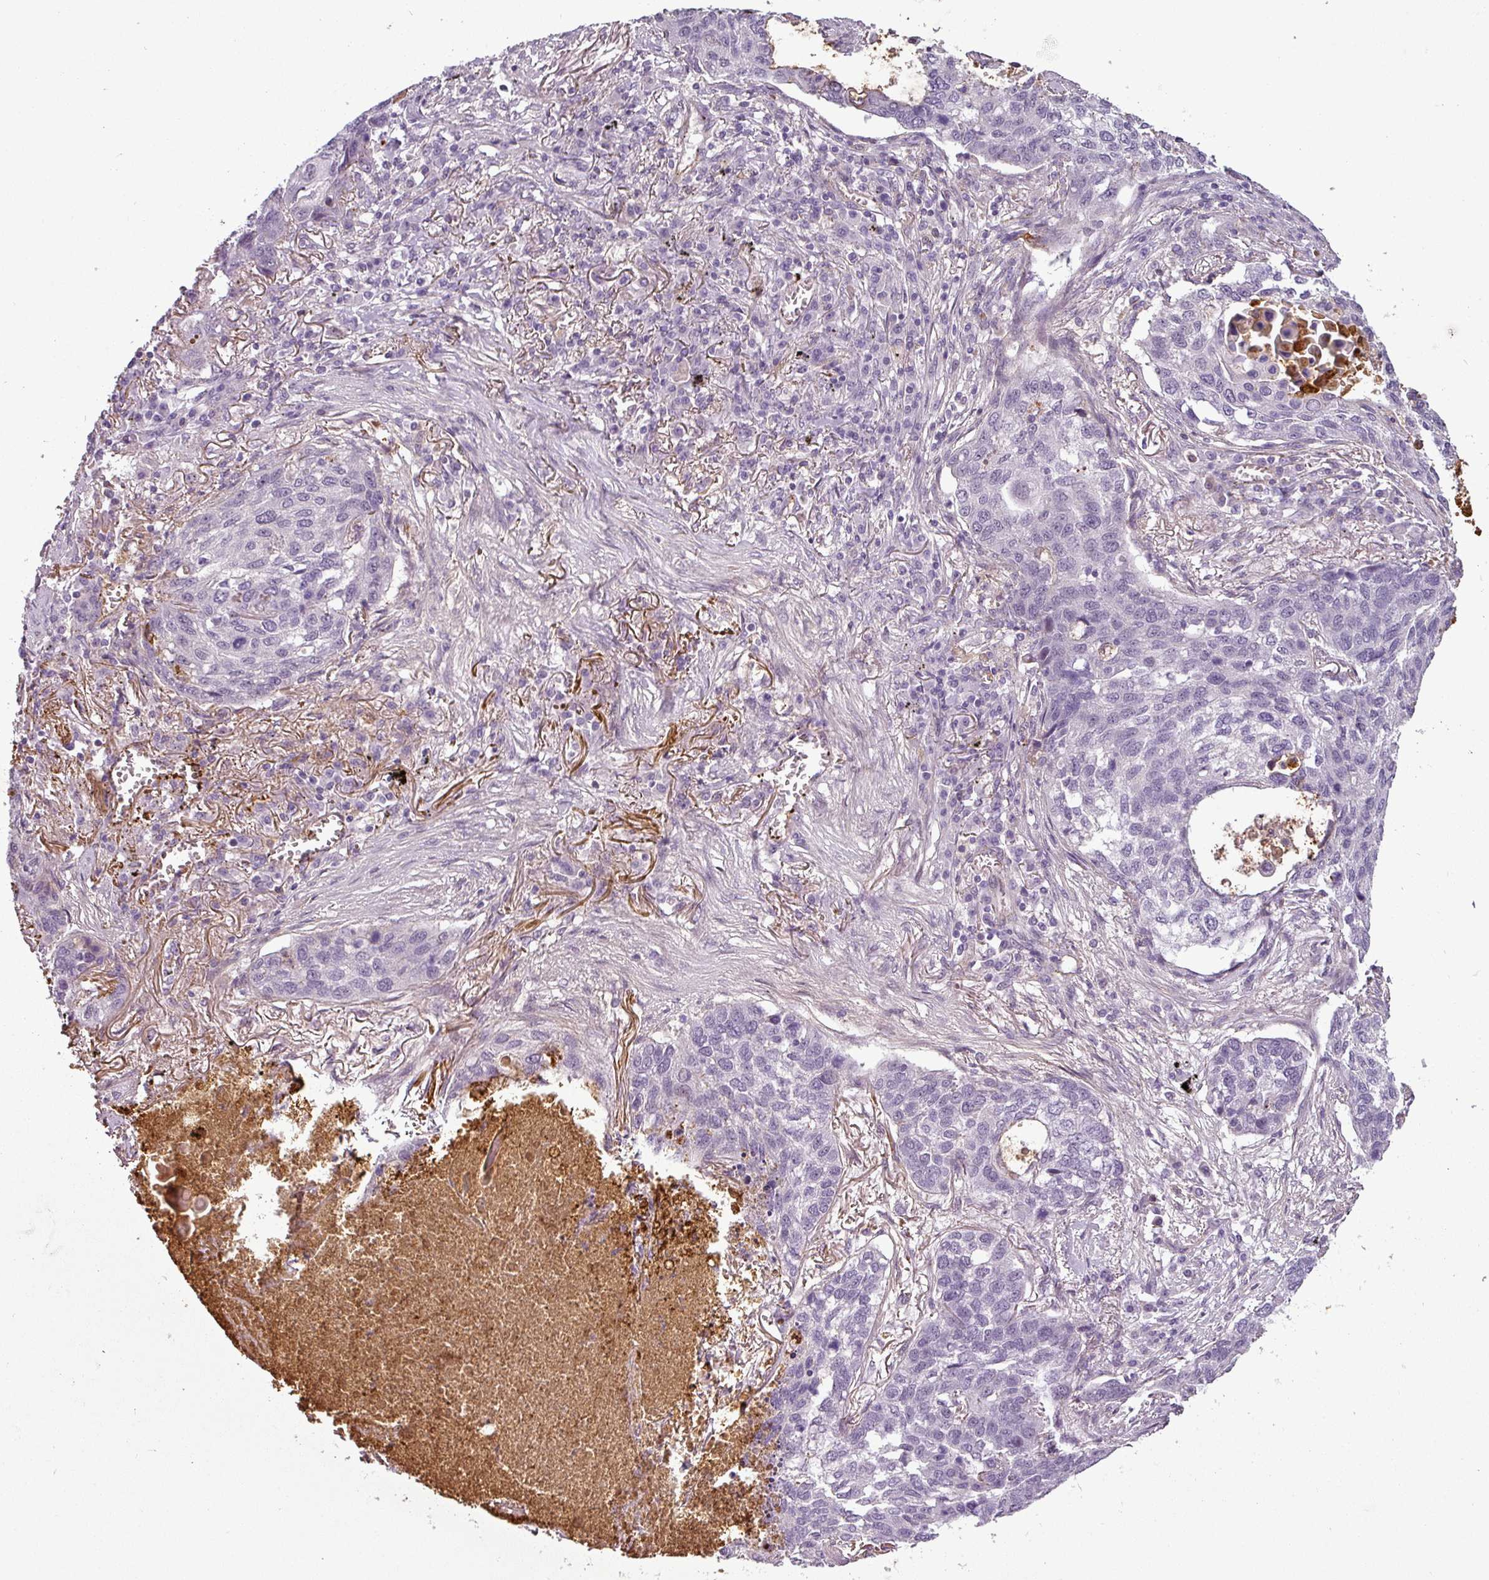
{"staining": {"intensity": "negative", "quantity": "none", "location": "none"}, "tissue": "lung cancer", "cell_type": "Tumor cells", "image_type": "cancer", "snomed": [{"axis": "morphology", "description": "Squamous cell carcinoma, NOS"}, {"axis": "topography", "description": "Lung"}], "caption": "Tumor cells show no significant protein positivity in lung cancer.", "gene": "APOC1", "patient": {"sex": "female", "age": 63}}